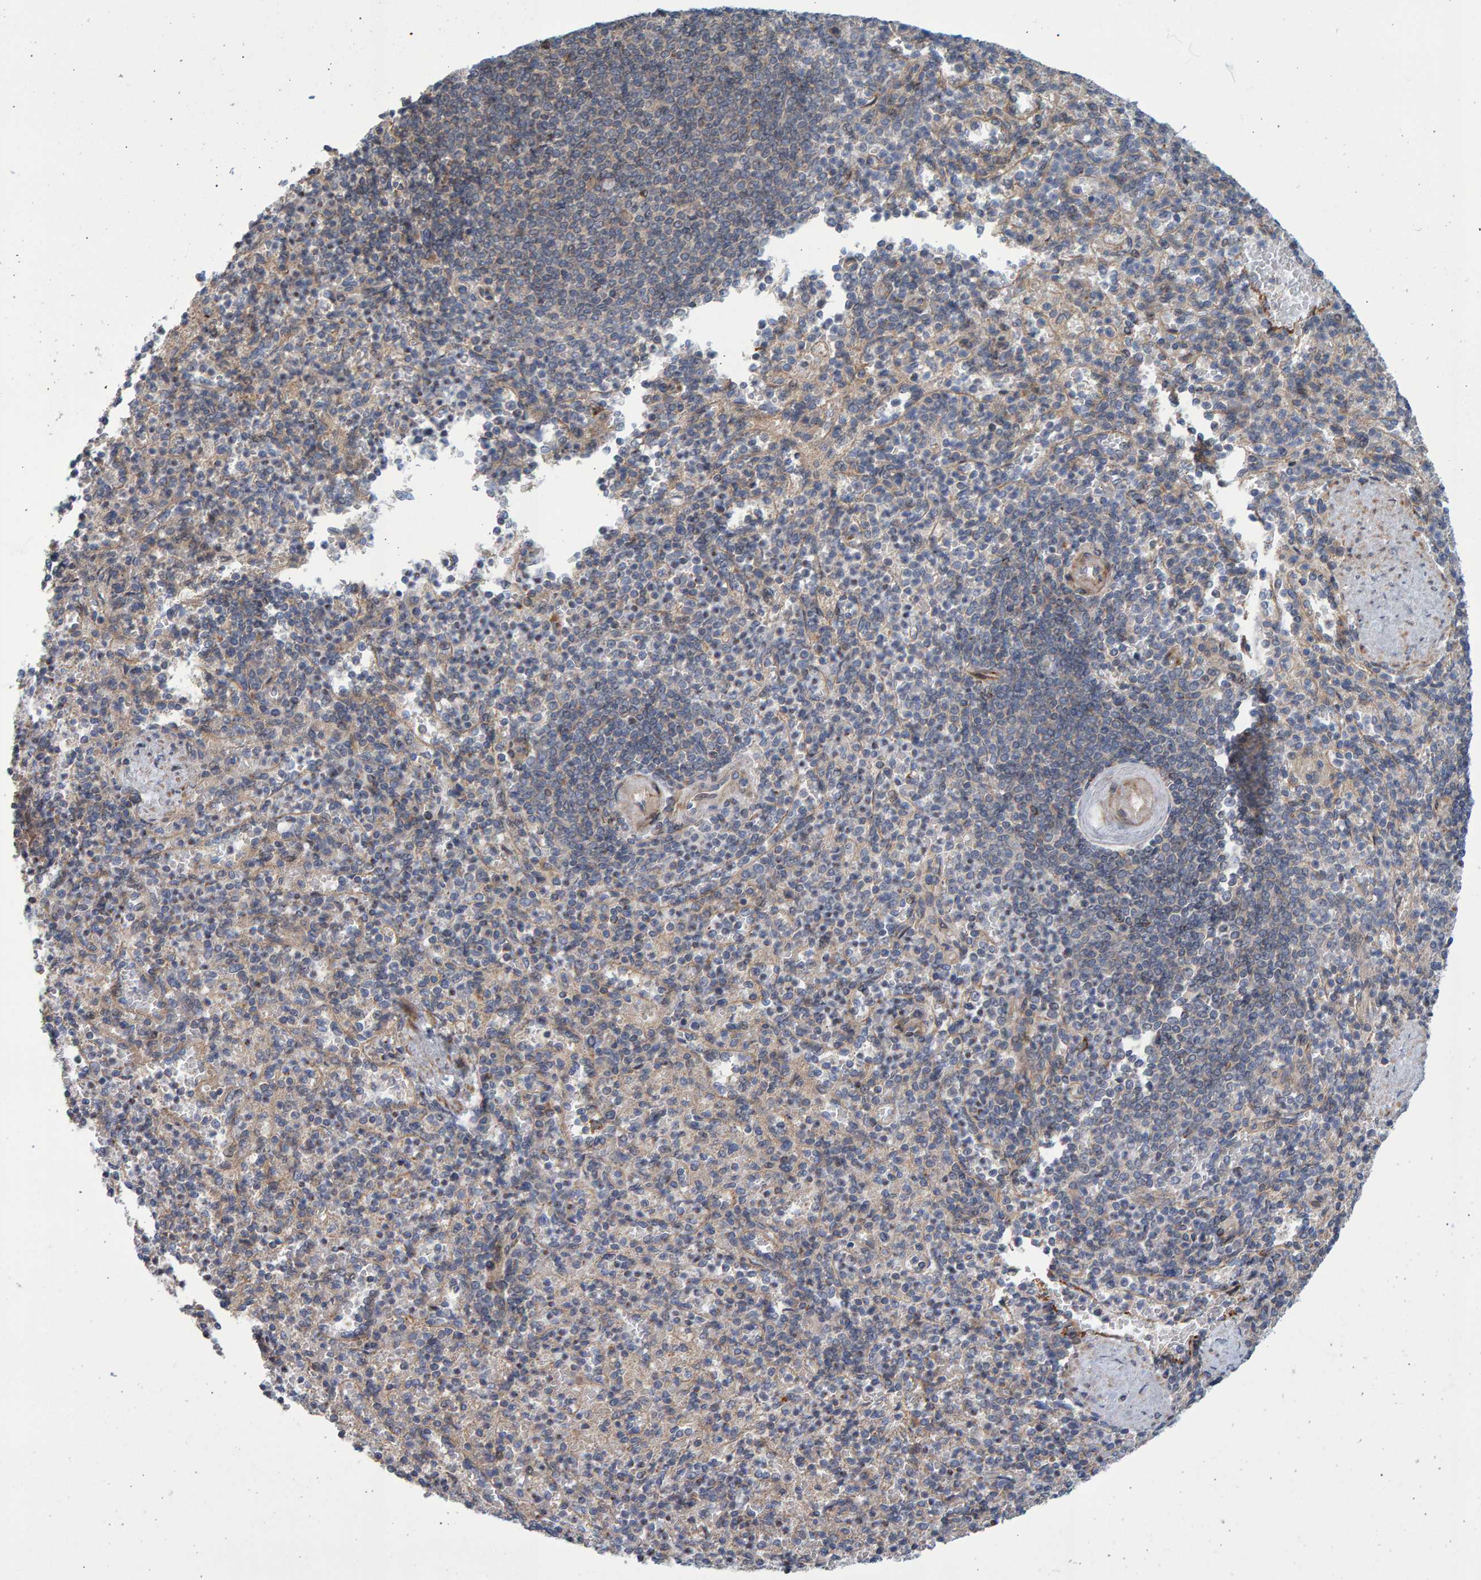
{"staining": {"intensity": "negative", "quantity": "none", "location": "none"}, "tissue": "spleen", "cell_type": "Cells in red pulp", "image_type": "normal", "snomed": [{"axis": "morphology", "description": "Normal tissue, NOS"}, {"axis": "topography", "description": "Spleen"}], "caption": "This histopathology image is of unremarkable spleen stained with immunohistochemistry (IHC) to label a protein in brown with the nuclei are counter-stained blue. There is no staining in cells in red pulp. (IHC, brightfield microscopy, high magnification).", "gene": "LRBA", "patient": {"sex": "female", "age": 74}}